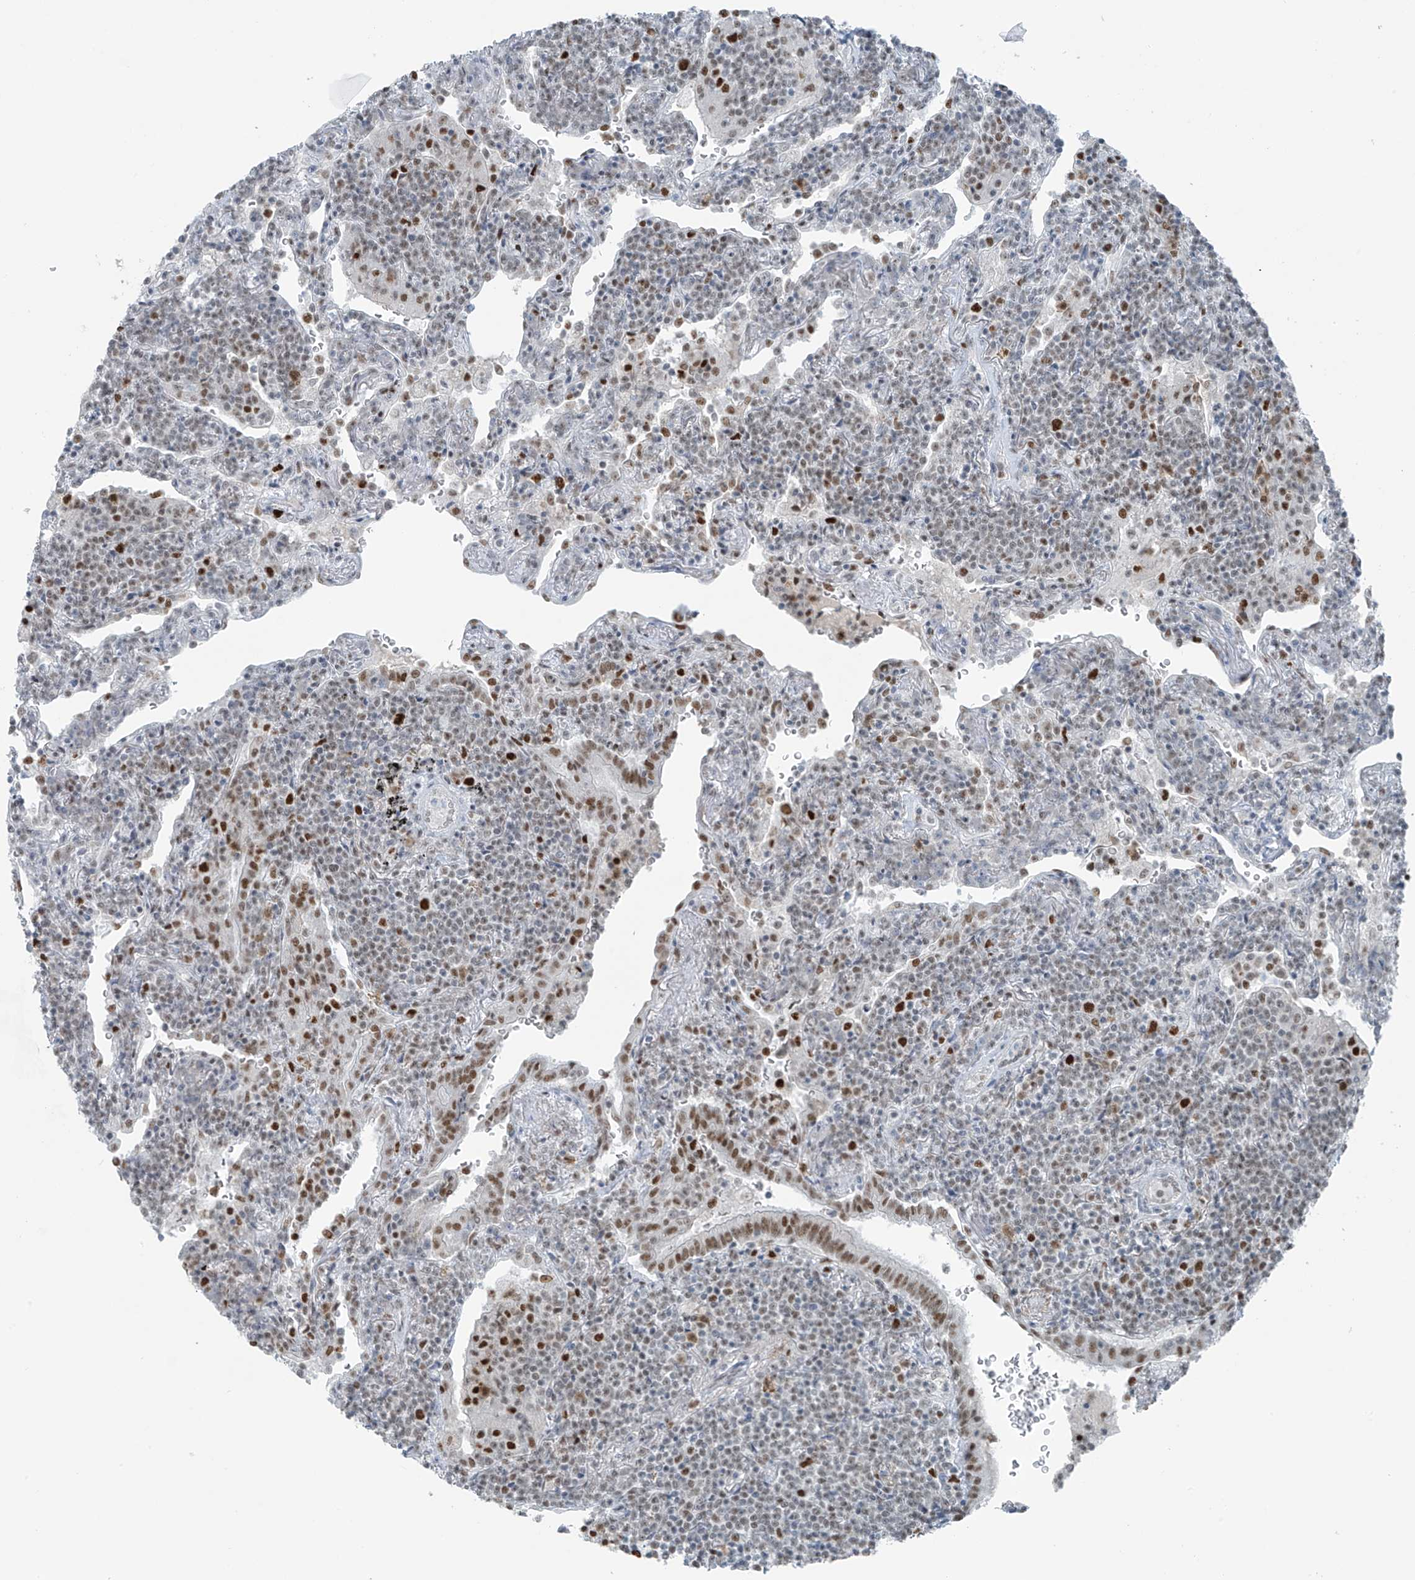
{"staining": {"intensity": "strong", "quantity": "<25%", "location": "nuclear"}, "tissue": "lymphoma", "cell_type": "Tumor cells", "image_type": "cancer", "snomed": [{"axis": "morphology", "description": "Malignant lymphoma, non-Hodgkin's type, Low grade"}, {"axis": "topography", "description": "Lung"}], "caption": "Immunohistochemical staining of human lymphoma reveals medium levels of strong nuclear expression in approximately <25% of tumor cells.", "gene": "WRNIP1", "patient": {"sex": "female", "age": 71}}